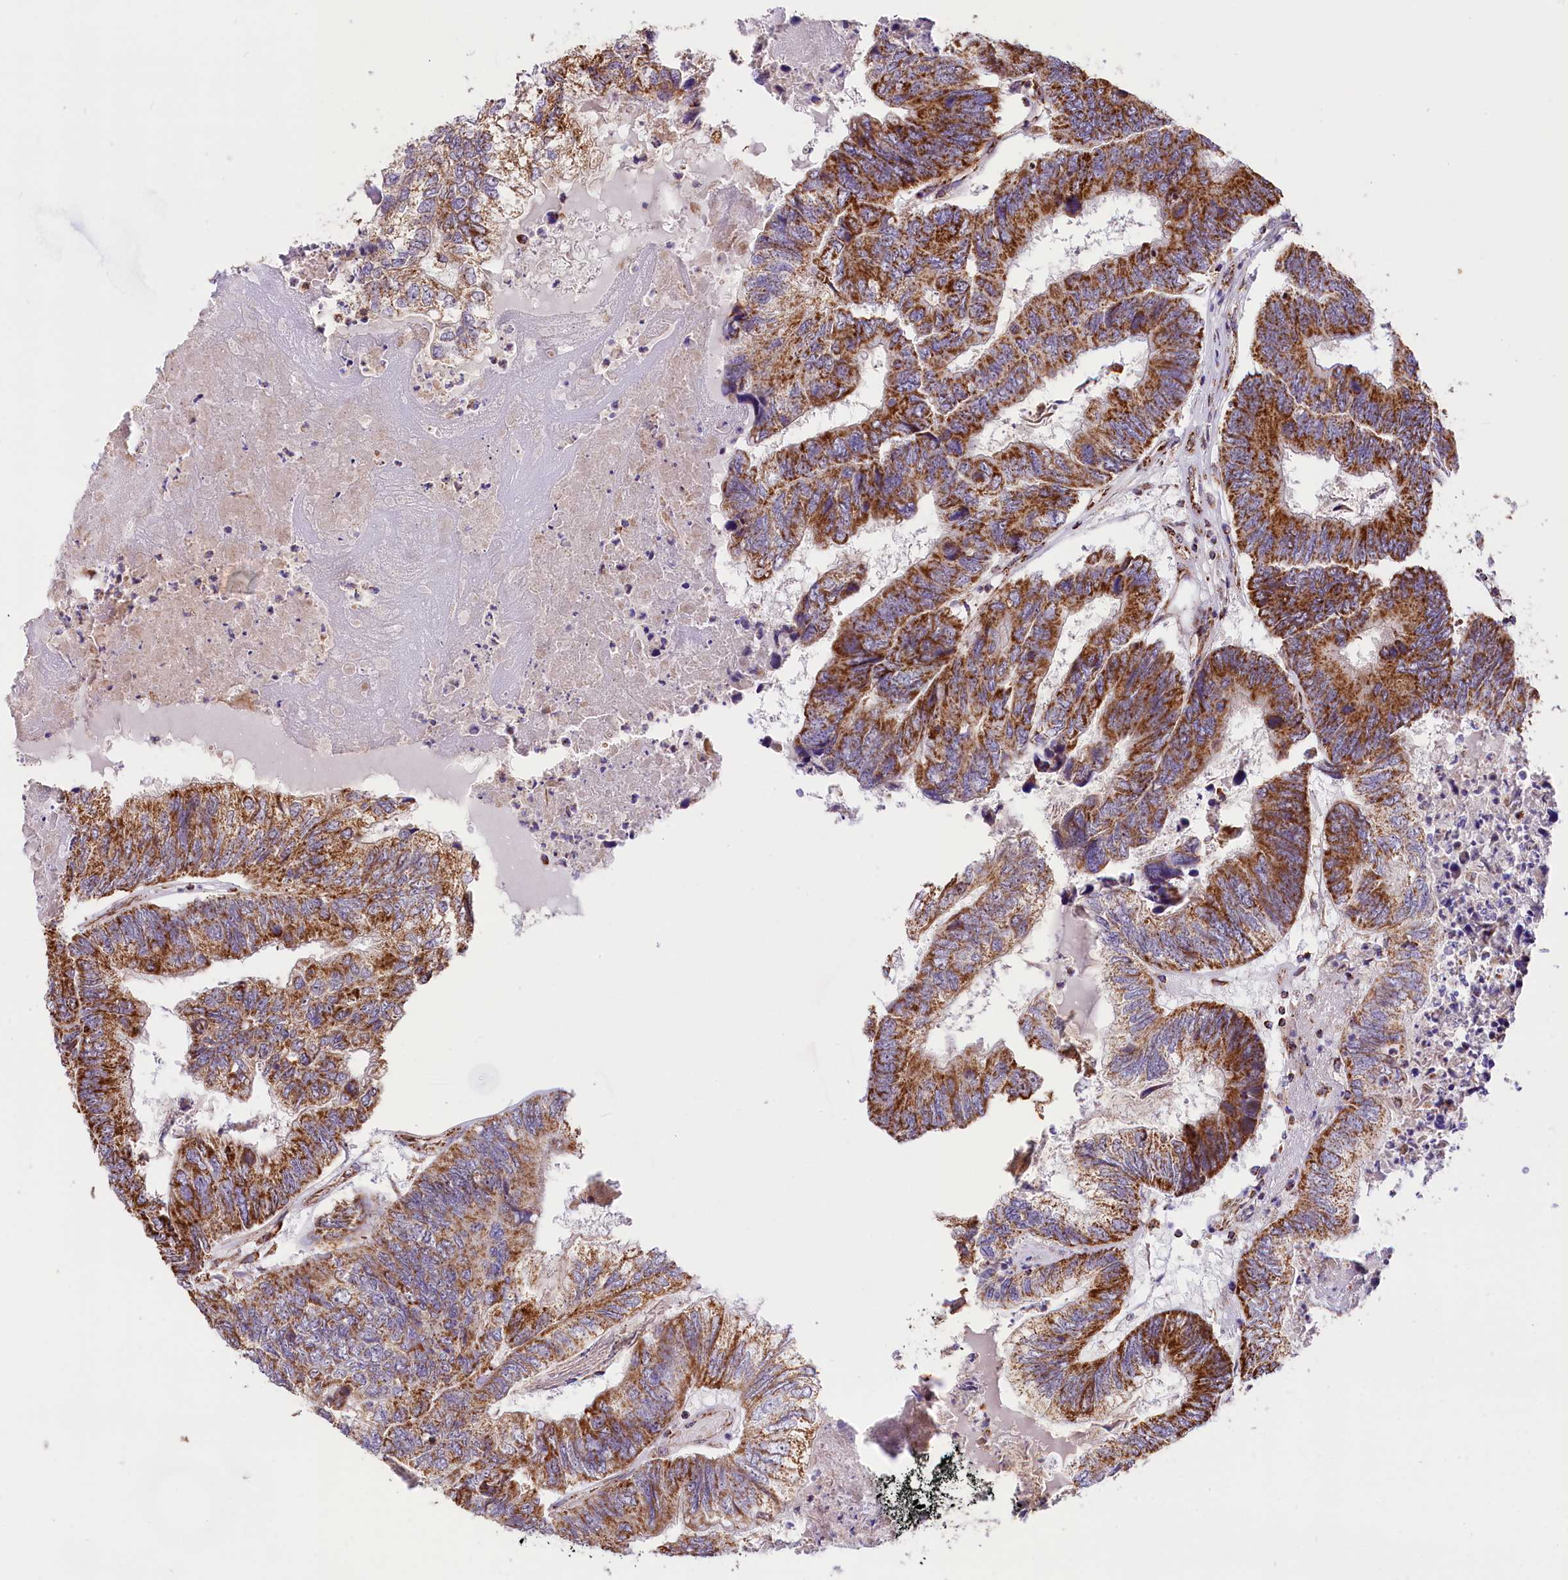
{"staining": {"intensity": "strong", "quantity": ">75%", "location": "cytoplasmic/membranous"}, "tissue": "colorectal cancer", "cell_type": "Tumor cells", "image_type": "cancer", "snomed": [{"axis": "morphology", "description": "Adenocarcinoma, NOS"}, {"axis": "topography", "description": "Colon"}], "caption": "This is an image of immunohistochemistry staining of adenocarcinoma (colorectal), which shows strong staining in the cytoplasmic/membranous of tumor cells.", "gene": "NDUFA8", "patient": {"sex": "female", "age": 67}}